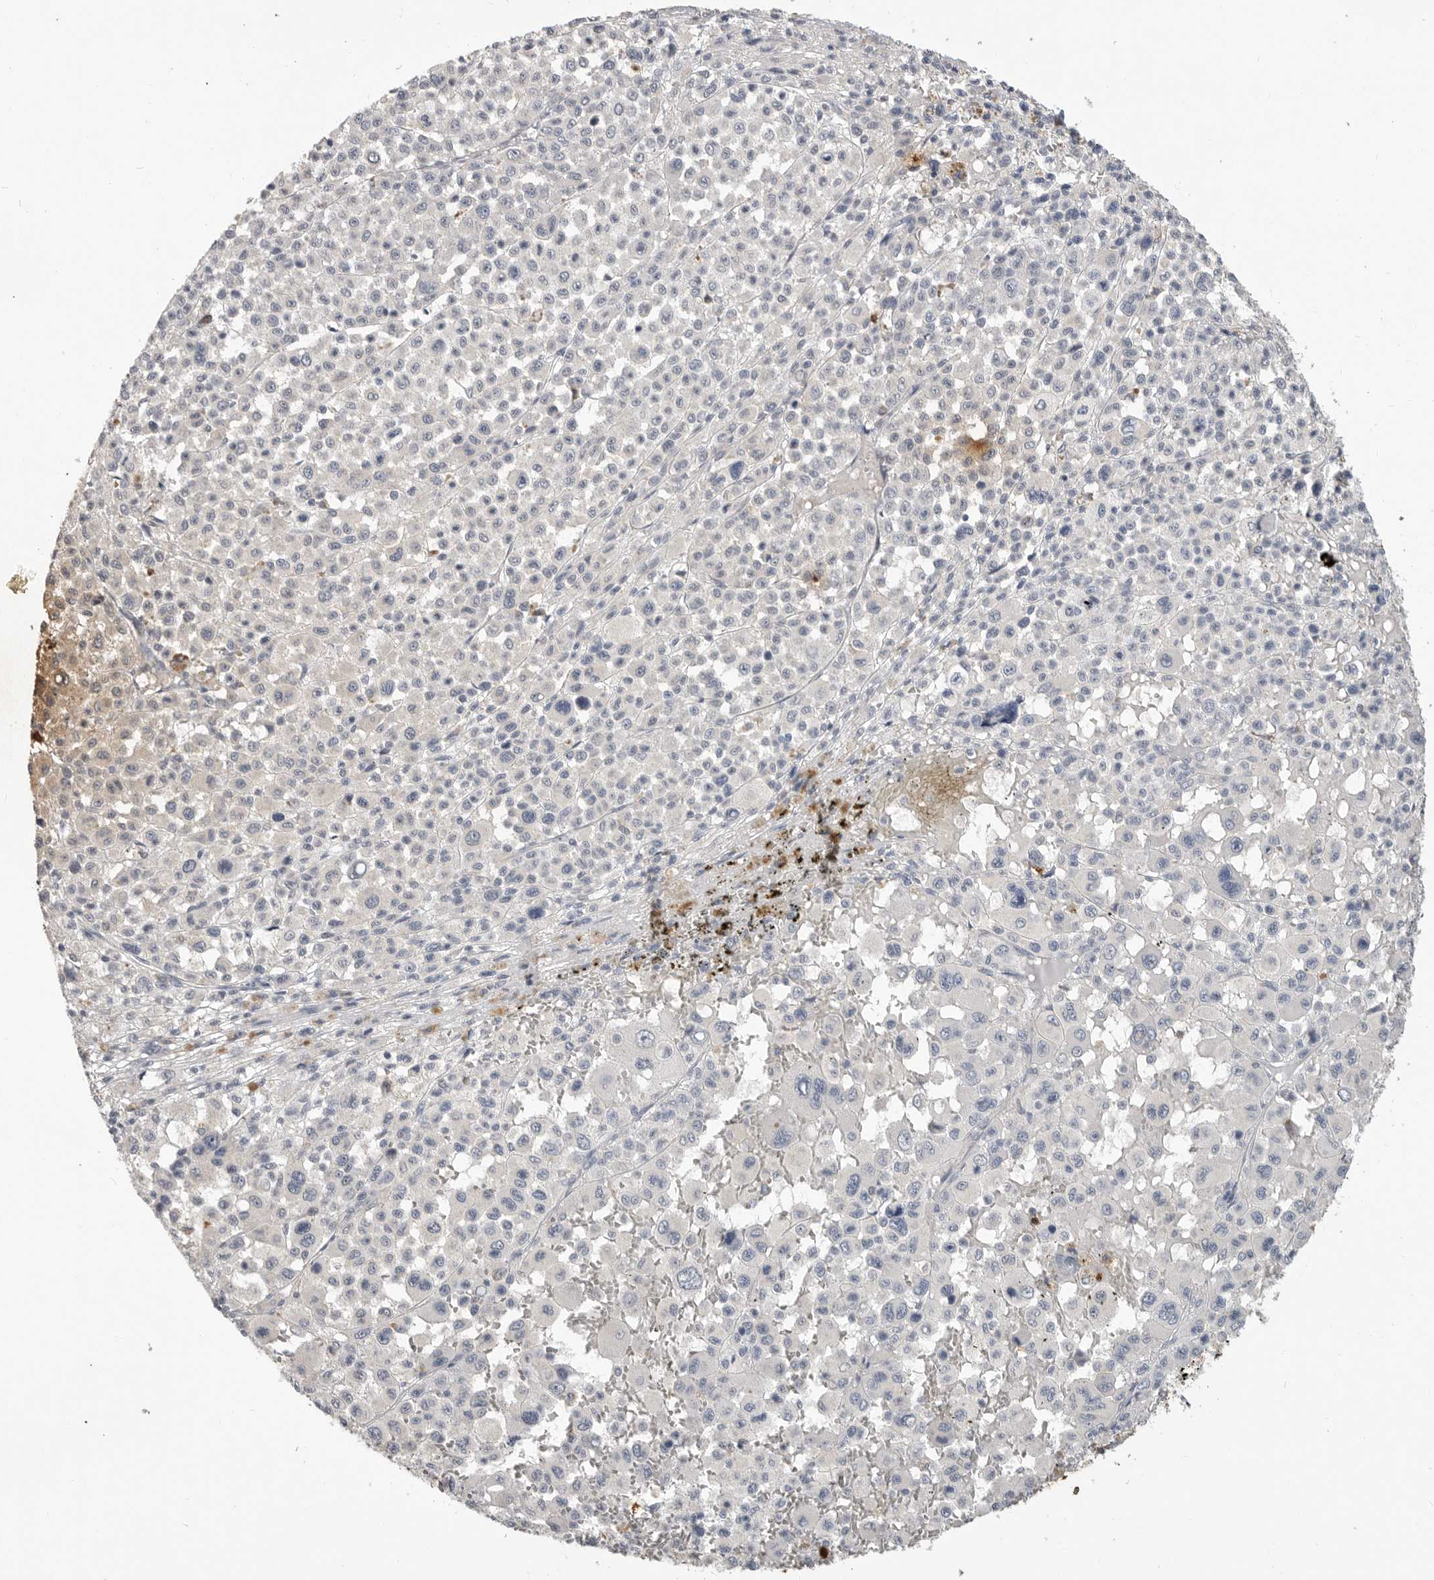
{"staining": {"intensity": "negative", "quantity": "none", "location": "none"}, "tissue": "melanoma", "cell_type": "Tumor cells", "image_type": "cancer", "snomed": [{"axis": "morphology", "description": "Malignant melanoma, Metastatic site"}, {"axis": "topography", "description": "Skin"}], "caption": "A histopathology image of human melanoma is negative for staining in tumor cells. (DAB (3,3'-diaminobenzidine) IHC visualized using brightfield microscopy, high magnification).", "gene": "LTBR", "patient": {"sex": "female", "age": 74}}